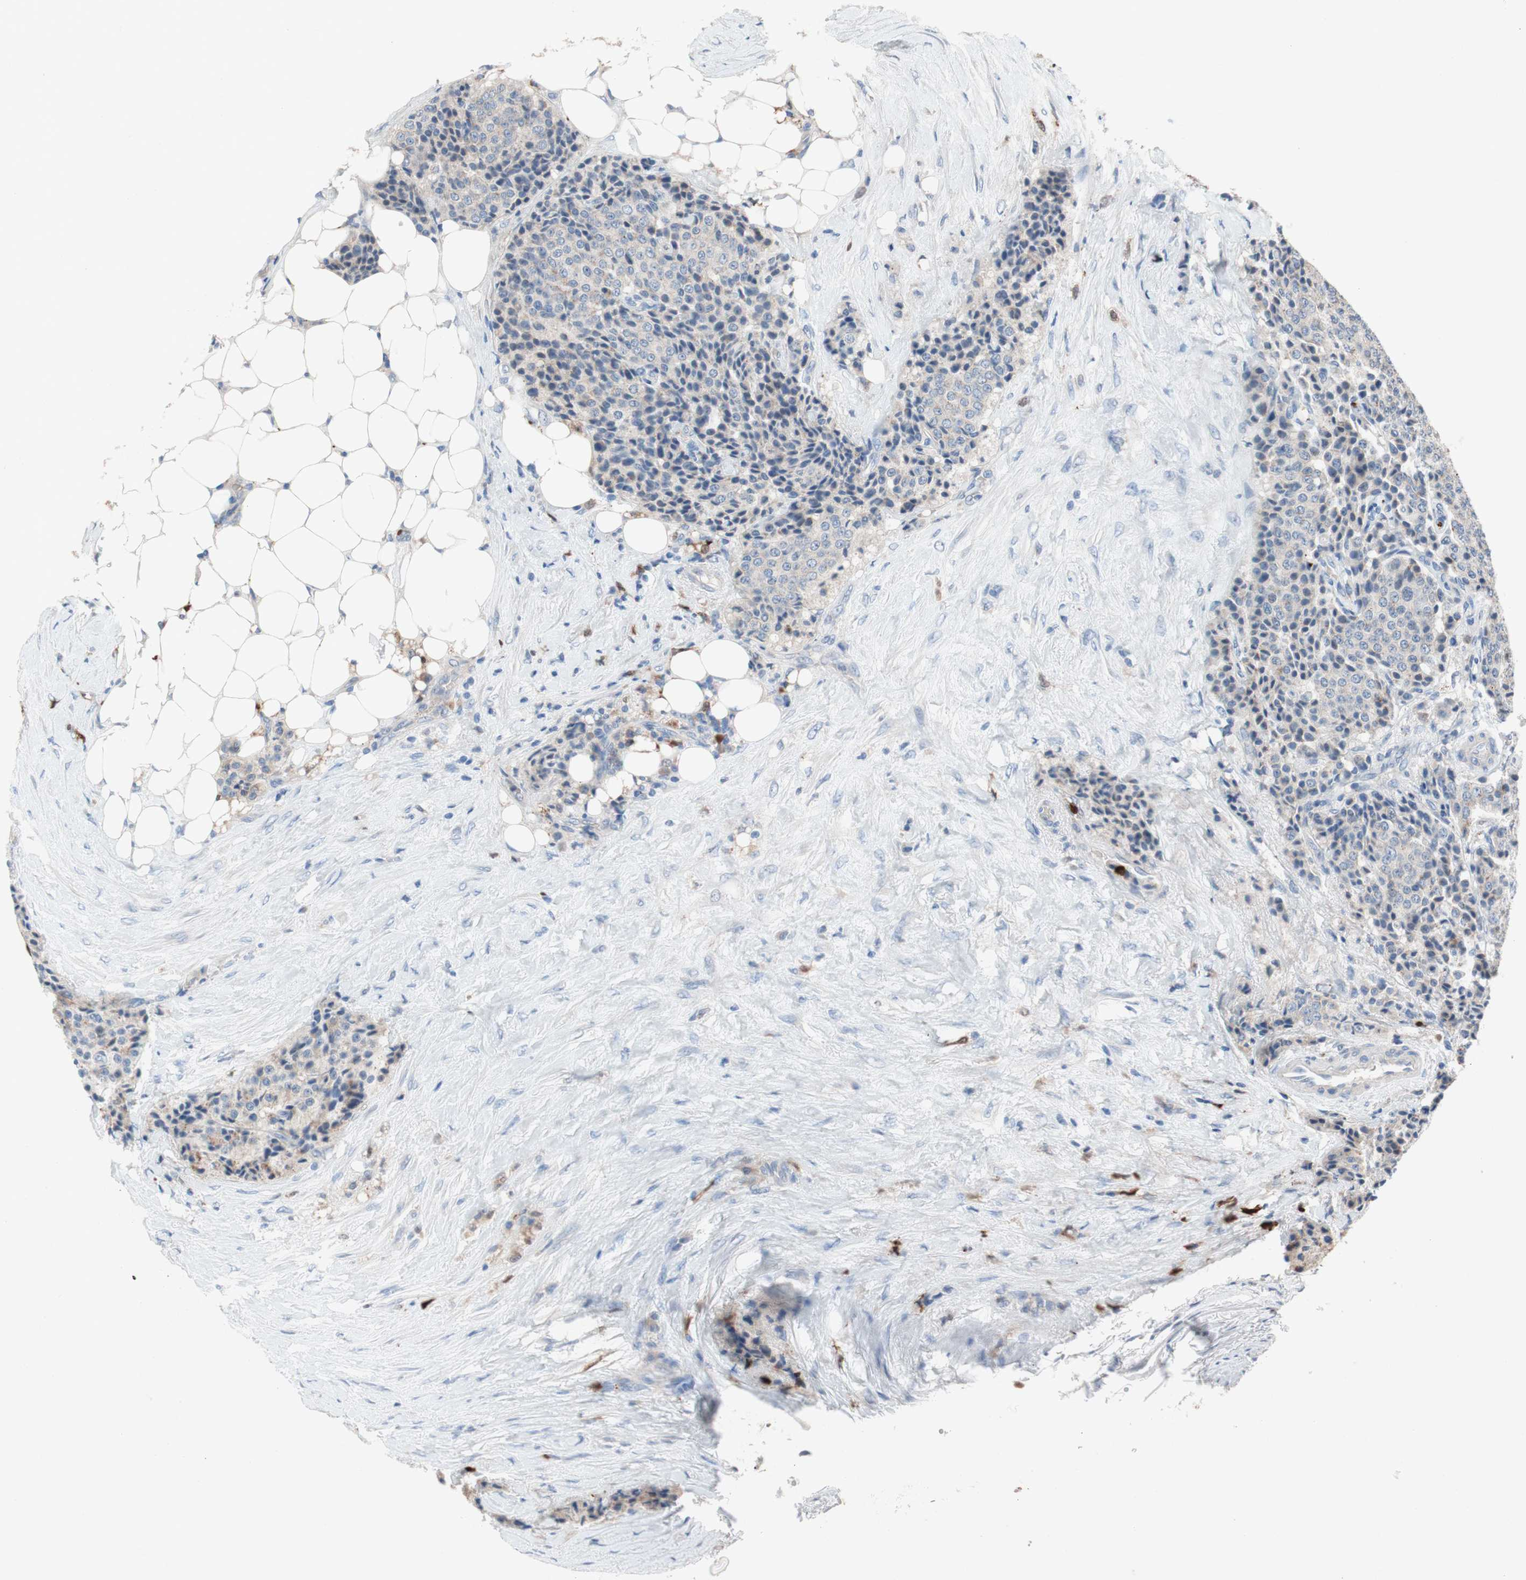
{"staining": {"intensity": "weak", "quantity": "<25%", "location": "cytoplasmic/membranous"}, "tissue": "carcinoid", "cell_type": "Tumor cells", "image_type": "cancer", "snomed": [{"axis": "morphology", "description": "Carcinoid, malignant, NOS"}, {"axis": "topography", "description": "Colon"}], "caption": "The histopathology image exhibits no significant positivity in tumor cells of carcinoid.", "gene": "CLEC4D", "patient": {"sex": "female", "age": 61}}